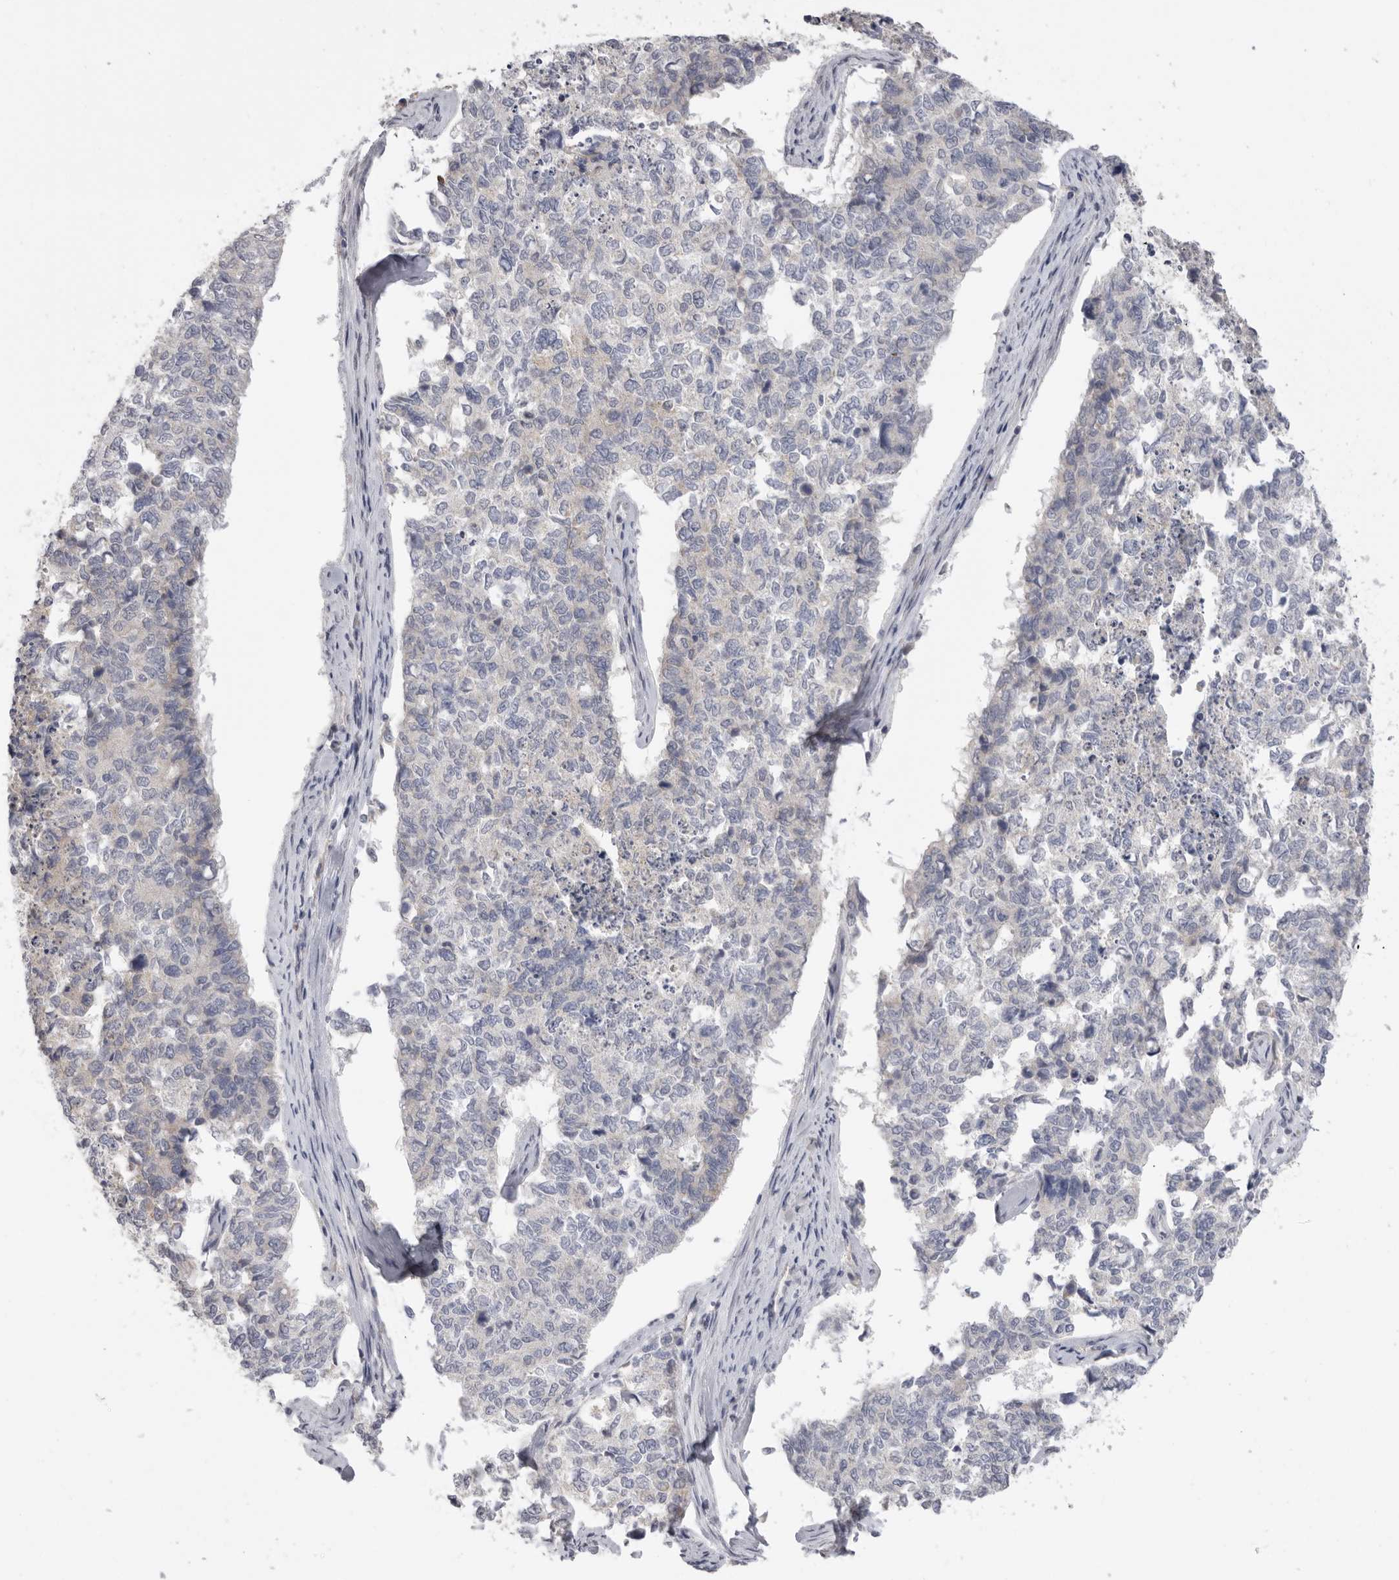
{"staining": {"intensity": "negative", "quantity": "none", "location": "none"}, "tissue": "cervical cancer", "cell_type": "Tumor cells", "image_type": "cancer", "snomed": [{"axis": "morphology", "description": "Squamous cell carcinoma, NOS"}, {"axis": "topography", "description": "Cervix"}], "caption": "The micrograph displays no staining of tumor cells in cervical cancer.", "gene": "XIRP1", "patient": {"sex": "female", "age": 63}}